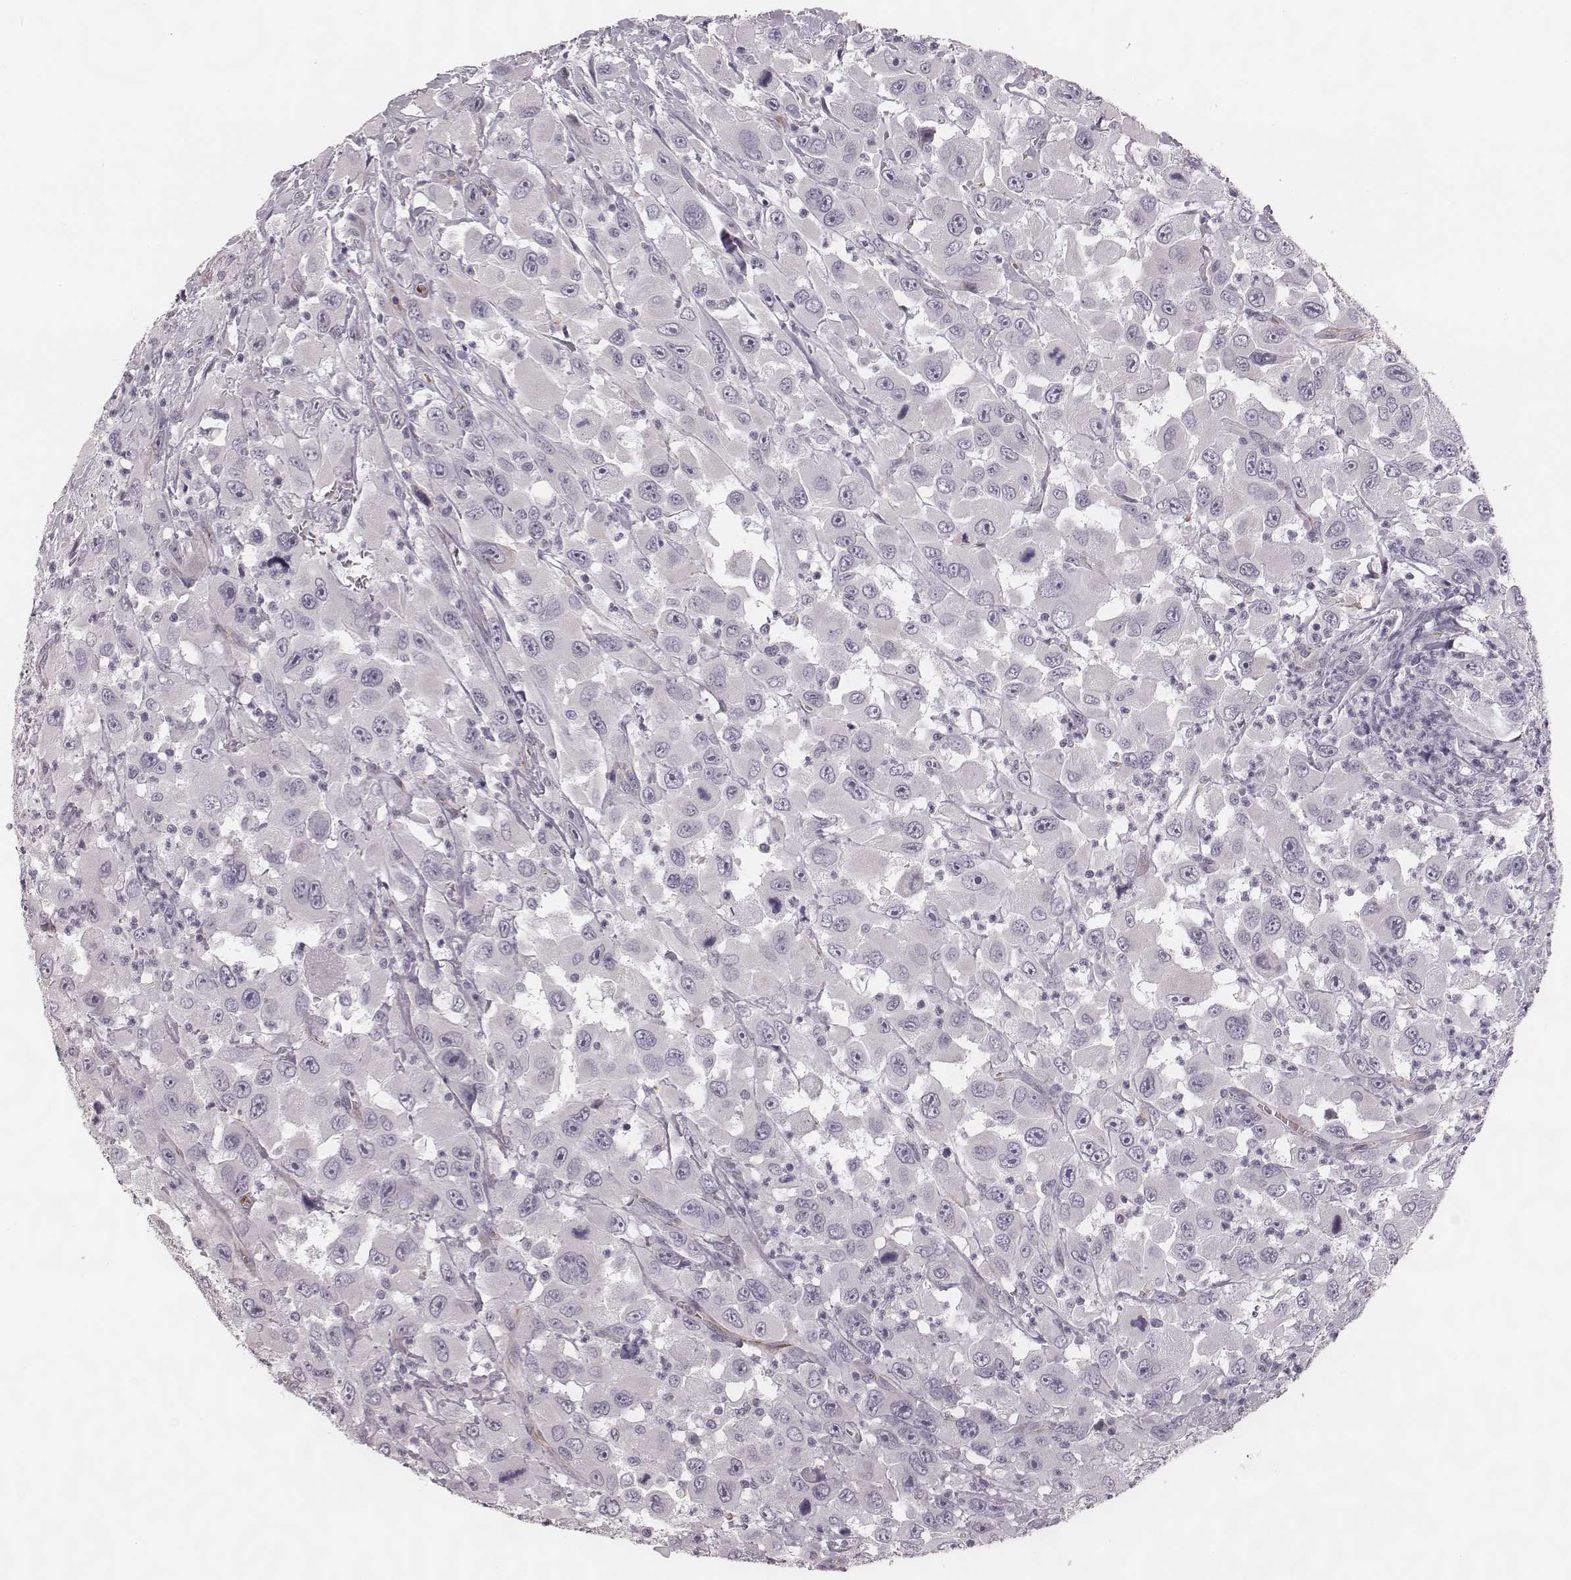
{"staining": {"intensity": "negative", "quantity": "none", "location": "none"}, "tissue": "head and neck cancer", "cell_type": "Tumor cells", "image_type": "cancer", "snomed": [{"axis": "morphology", "description": "Squamous cell carcinoma, NOS"}, {"axis": "morphology", "description": "Squamous cell carcinoma, metastatic, NOS"}, {"axis": "topography", "description": "Oral tissue"}, {"axis": "topography", "description": "Head-Neck"}], "caption": "This is an immunohistochemistry (IHC) photomicrograph of human head and neck squamous cell carcinoma. There is no positivity in tumor cells.", "gene": "SPA17", "patient": {"sex": "female", "age": 85}}